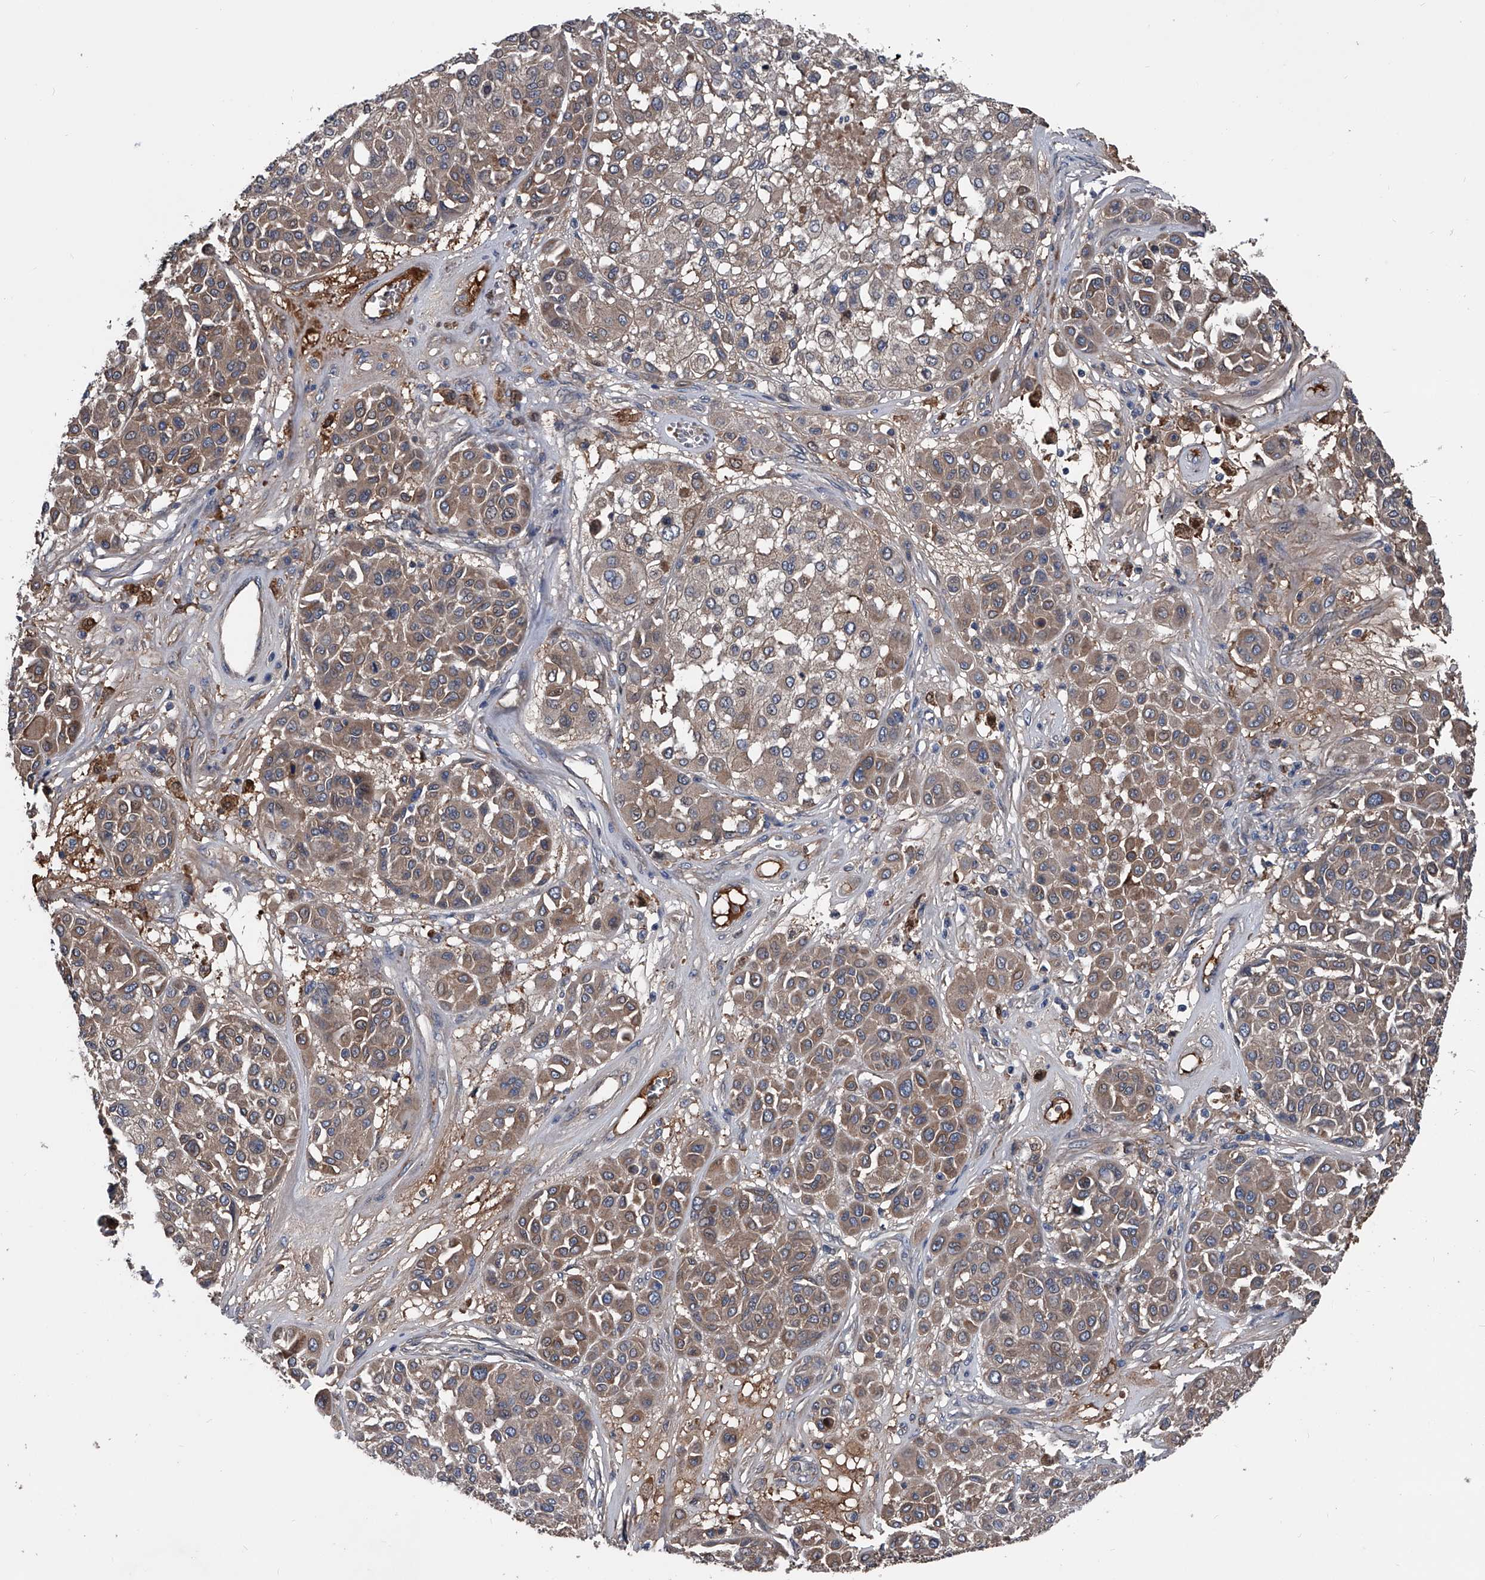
{"staining": {"intensity": "moderate", "quantity": ">75%", "location": "cytoplasmic/membranous"}, "tissue": "melanoma", "cell_type": "Tumor cells", "image_type": "cancer", "snomed": [{"axis": "morphology", "description": "Malignant melanoma, Metastatic site"}, {"axis": "topography", "description": "Soft tissue"}], "caption": "Immunohistochemical staining of human melanoma displays medium levels of moderate cytoplasmic/membranous positivity in approximately >75% of tumor cells. (Brightfield microscopy of DAB IHC at high magnification).", "gene": "KIF13A", "patient": {"sex": "male", "age": 41}}